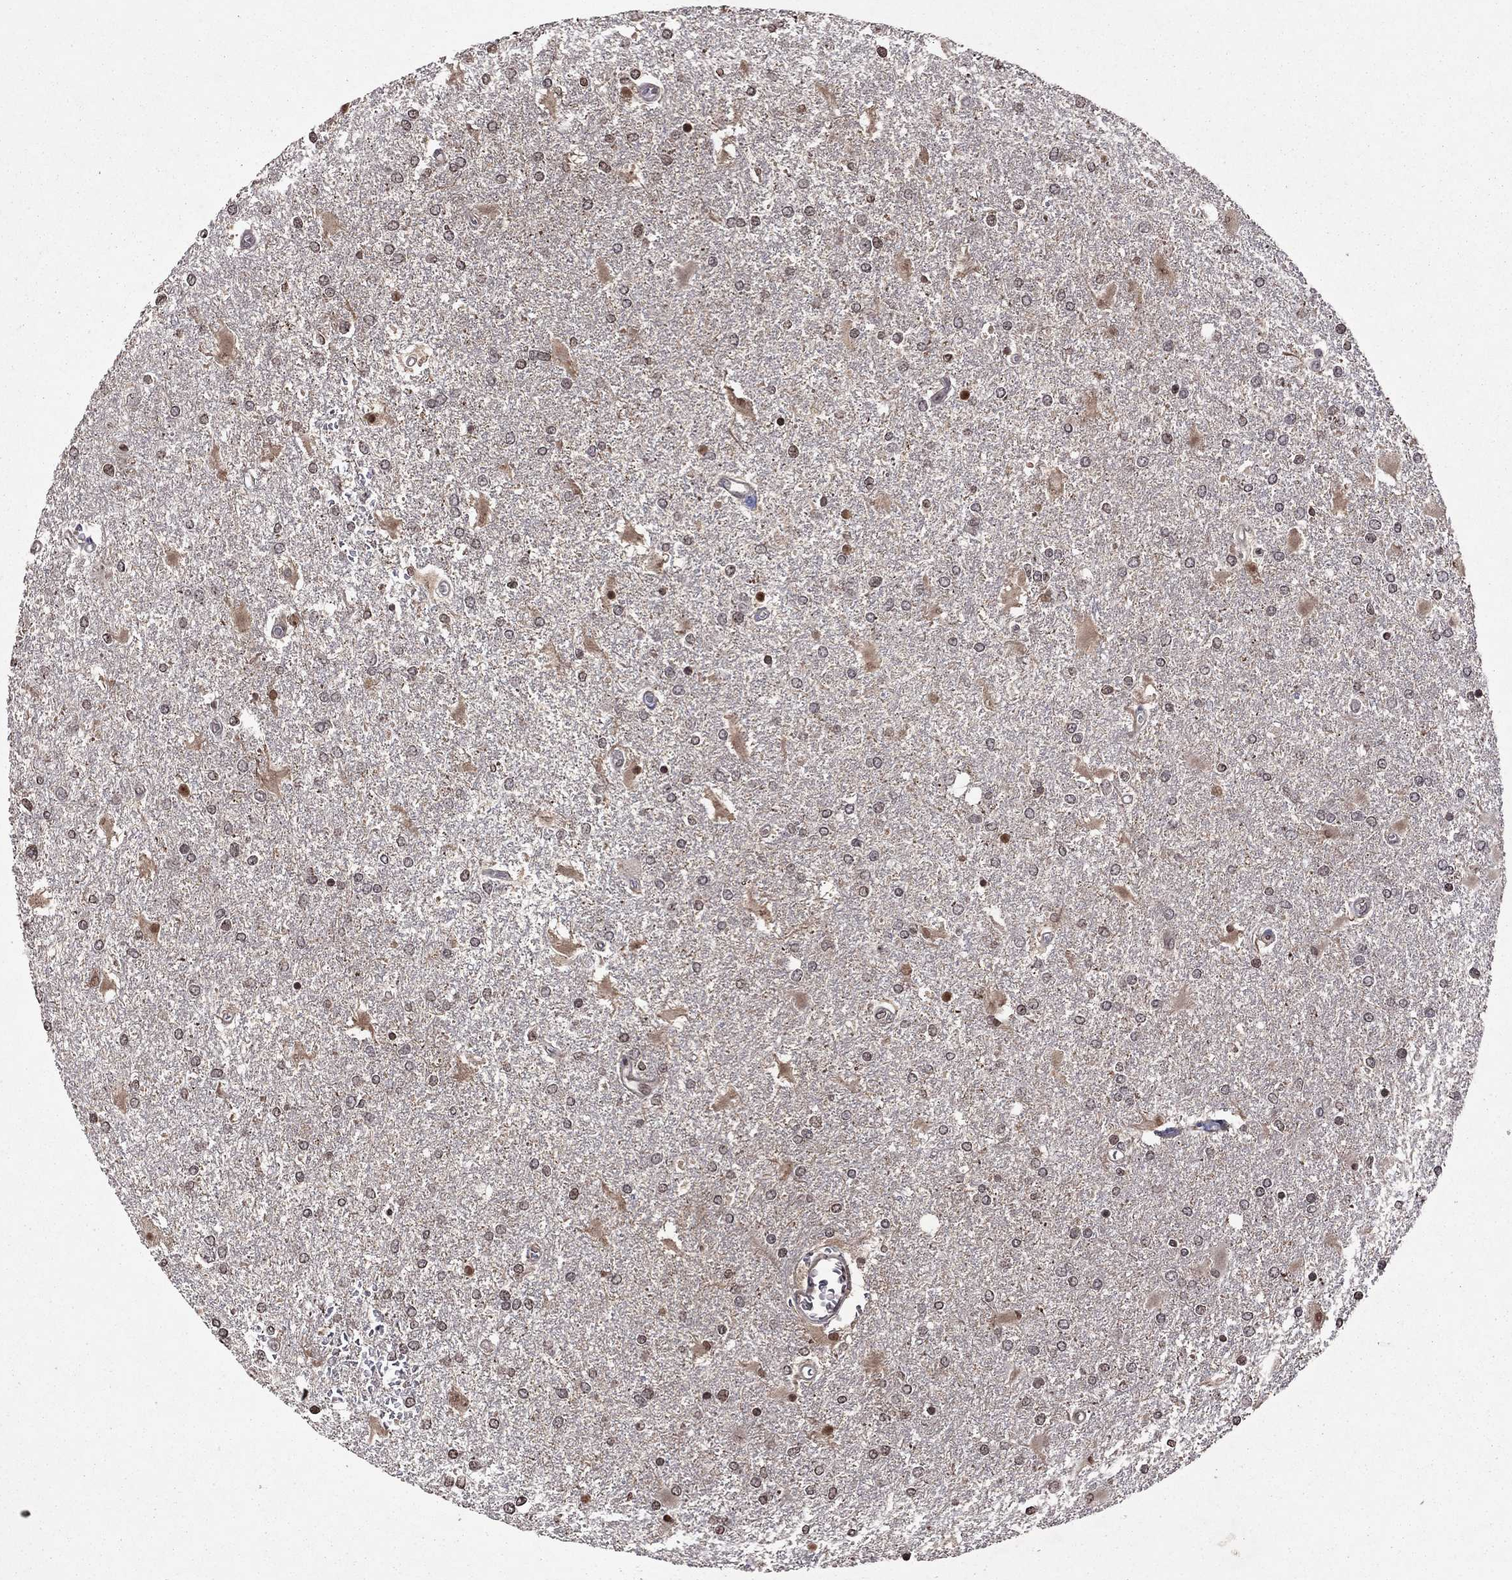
{"staining": {"intensity": "negative", "quantity": "none", "location": "none"}, "tissue": "glioma", "cell_type": "Tumor cells", "image_type": "cancer", "snomed": [{"axis": "morphology", "description": "Glioma, malignant, High grade"}, {"axis": "topography", "description": "Cerebral cortex"}], "caption": "Immunohistochemistry image of neoplastic tissue: malignant high-grade glioma stained with DAB reveals no significant protein staining in tumor cells.", "gene": "NLGN1", "patient": {"sex": "male", "age": 79}}